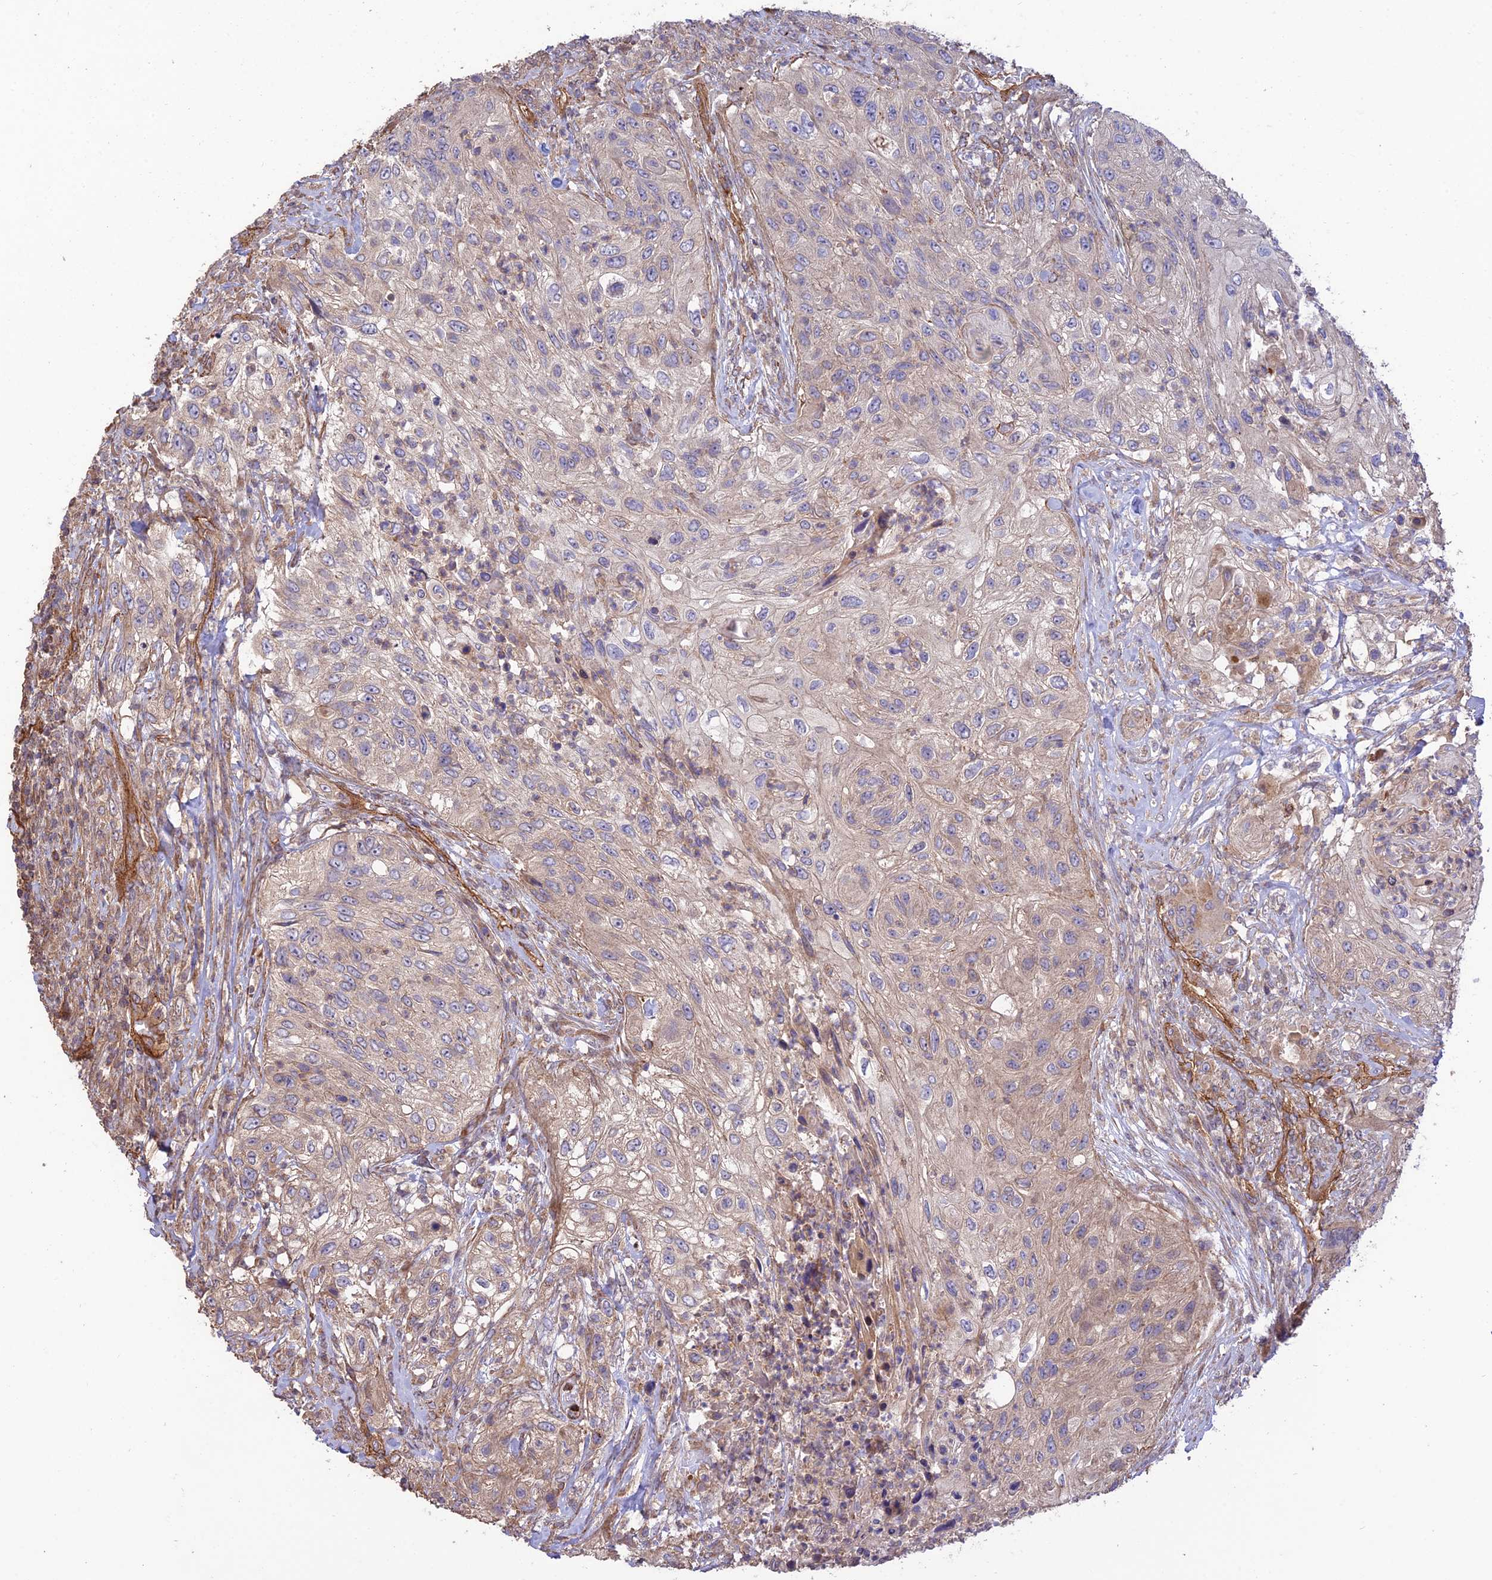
{"staining": {"intensity": "weak", "quantity": "<25%", "location": "cytoplasmic/membranous"}, "tissue": "urothelial cancer", "cell_type": "Tumor cells", "image_type": "cancer", "snomed": [{"axis": "morphology", "description": "Urothelial carcinoma, High grade"}, {"axis": "topography", "description": "Urinary bladder"}], "caption": "Human urothelial cancer stained for a protein using IHC exhibits no staining in tumor cells.", "gene": "HOMER2", "patient": {"sex": "female", "age": 60}}